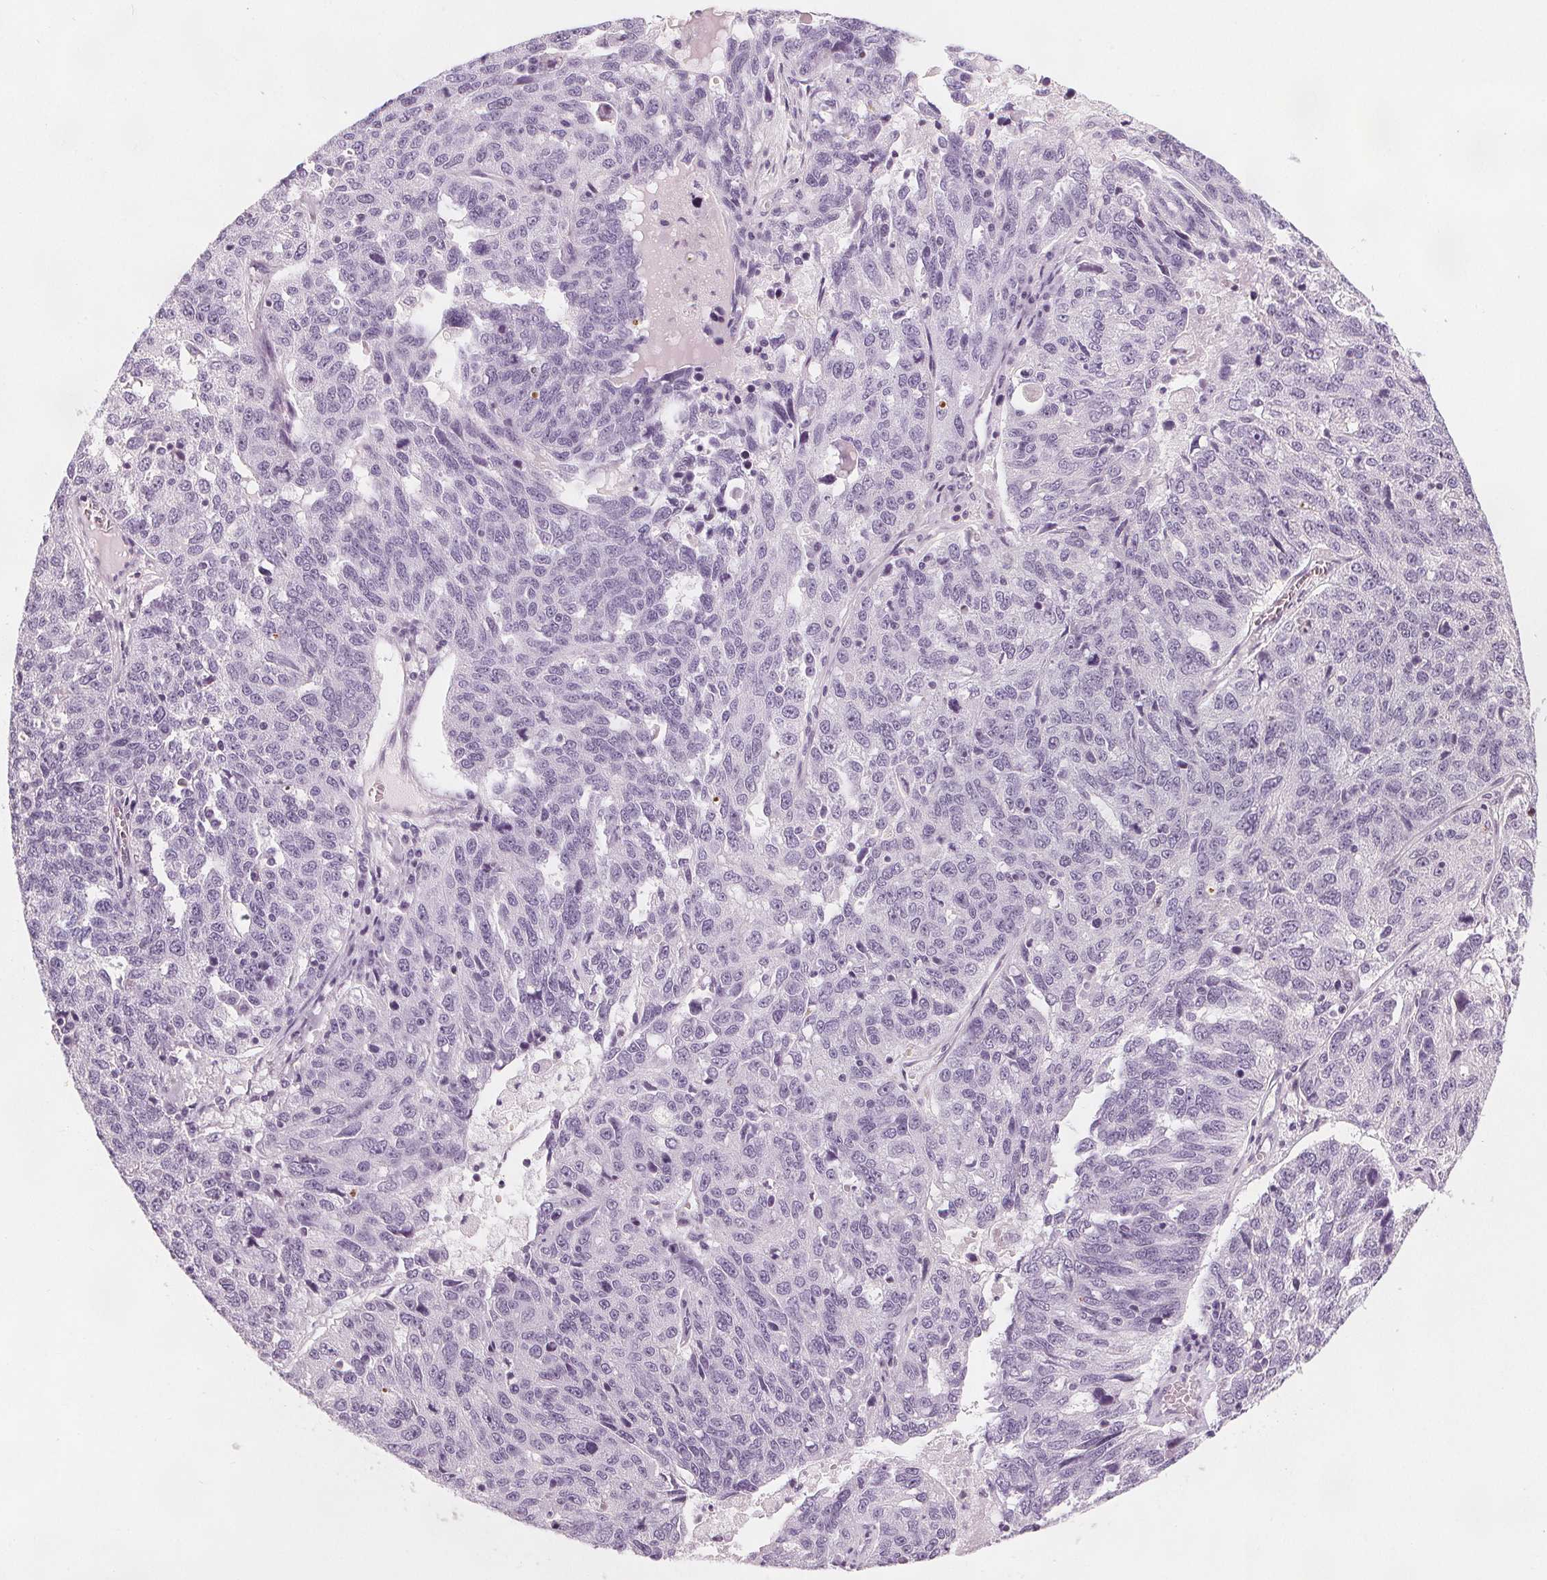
{"staining": {"intensity": "negative", "quantity": "none", "location": "none"}, "tissue": "ovarian cancer", "cell_type": "Tumor cells", "image_type": "cancer", "snomed": [{"axis": "morphology", "description": "Cystadenocarcinoma, serous, NOS"}, {"axis": "topography", "description": "Ovary"}], "caption": "DAB (3,3'-diaminobenzidine) immunohistochemical staining of ovarian cancer (serous cystadenocarcinoma) demonstrates no significant staining in tumor cells.", "gene": "SLC5A12", "patient": {"sex": "female", "age": 71}}